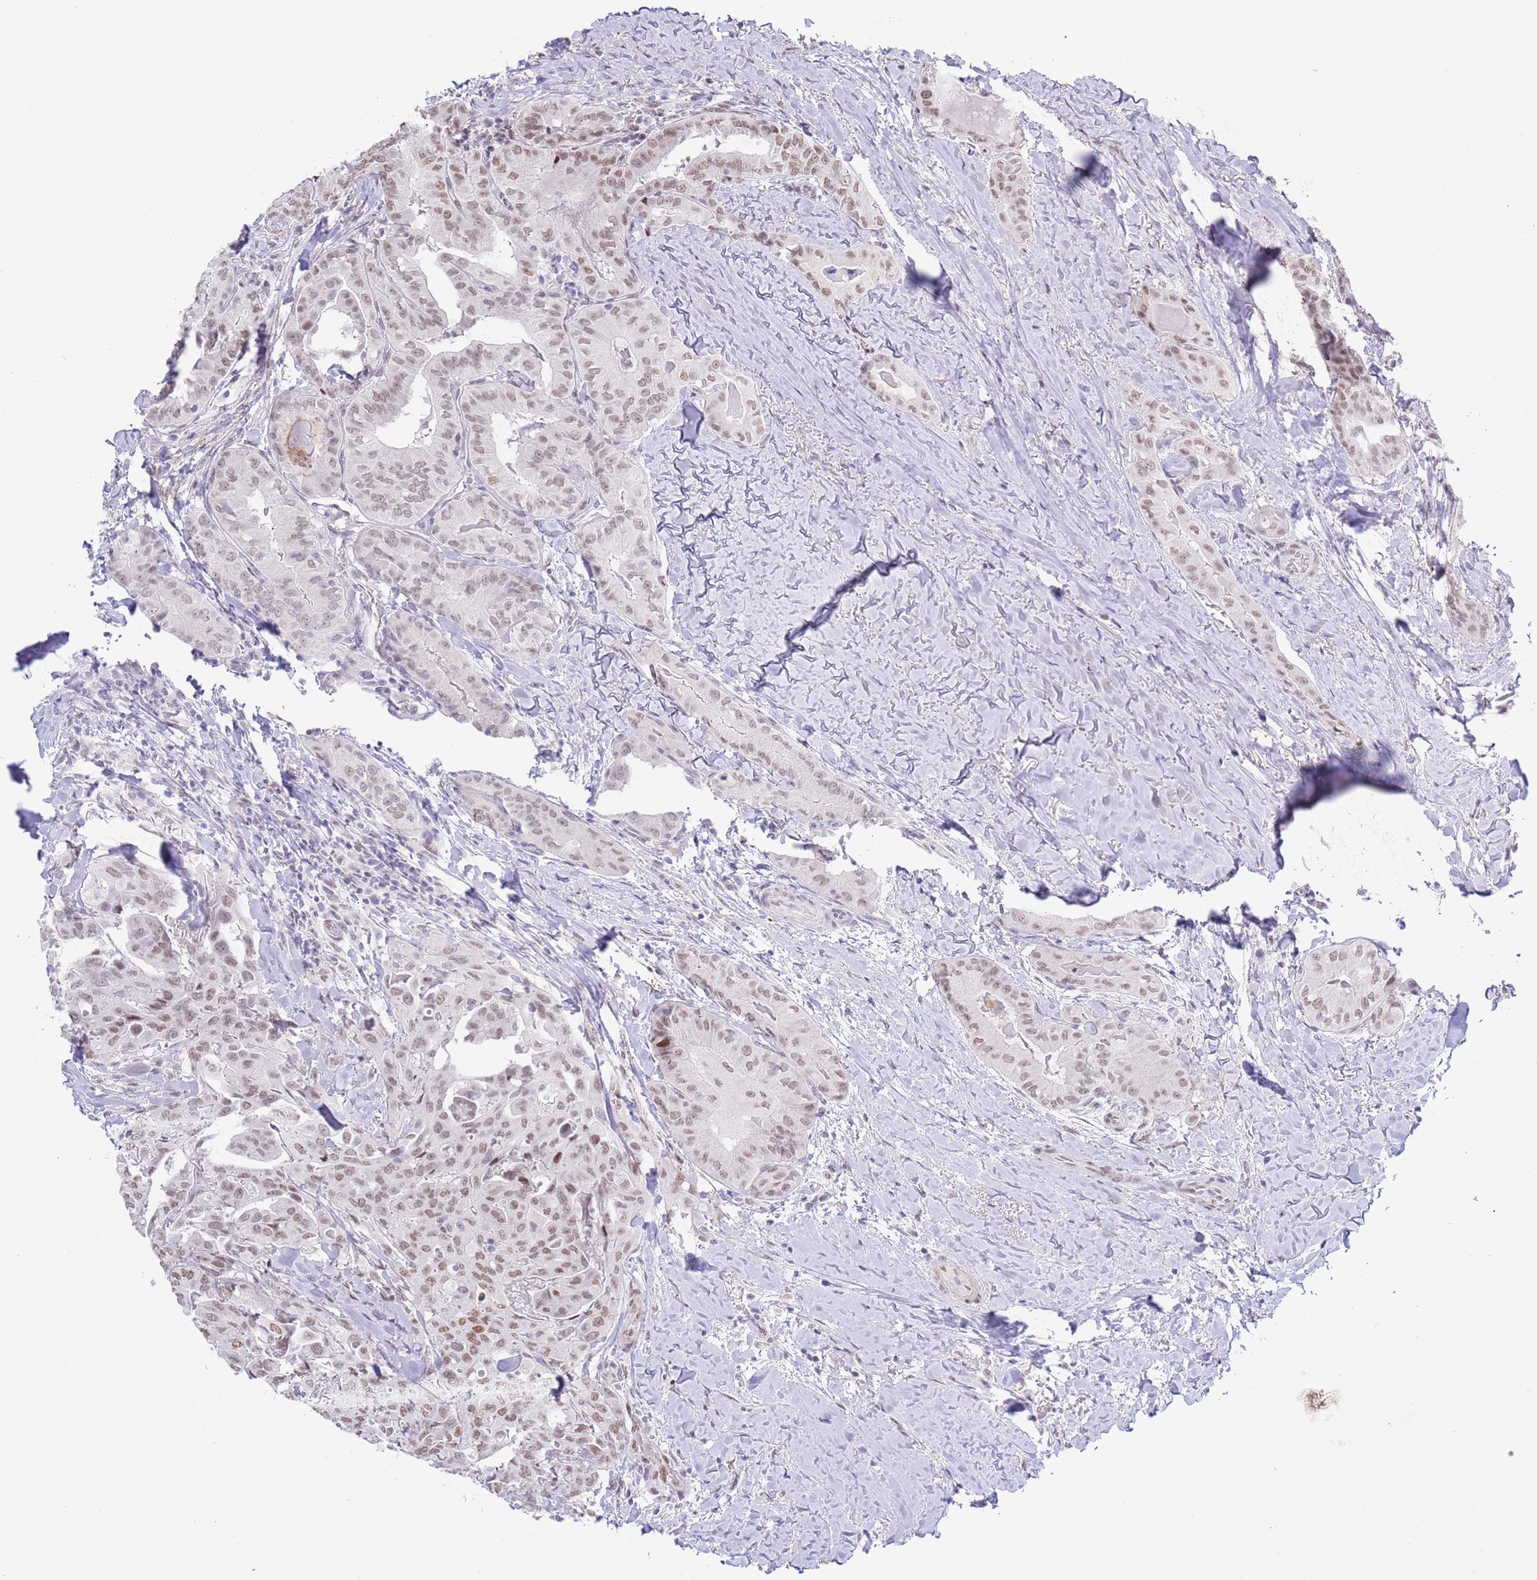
{"staining": {"intensity": "moderate", "quantity": ">75%", "location": "nuclear"}, "tissue": "thyroid cancer", "cell_type": "Tumor cells", "image_type": "cancer", "snomed": [{"axis": "morphology", "description": "Papillary adenocarcinoma, NOS"}, {"axis": "topography", "description": "Thyroid gland"}], "caption": "Protein staining exhibits moderate nuclear positivity in approximately >75% of tumor cells in thyroid papillary adenocarcinoma.", "gene": "ZNF382", "patient": {"sex": "female", "age": 68}}